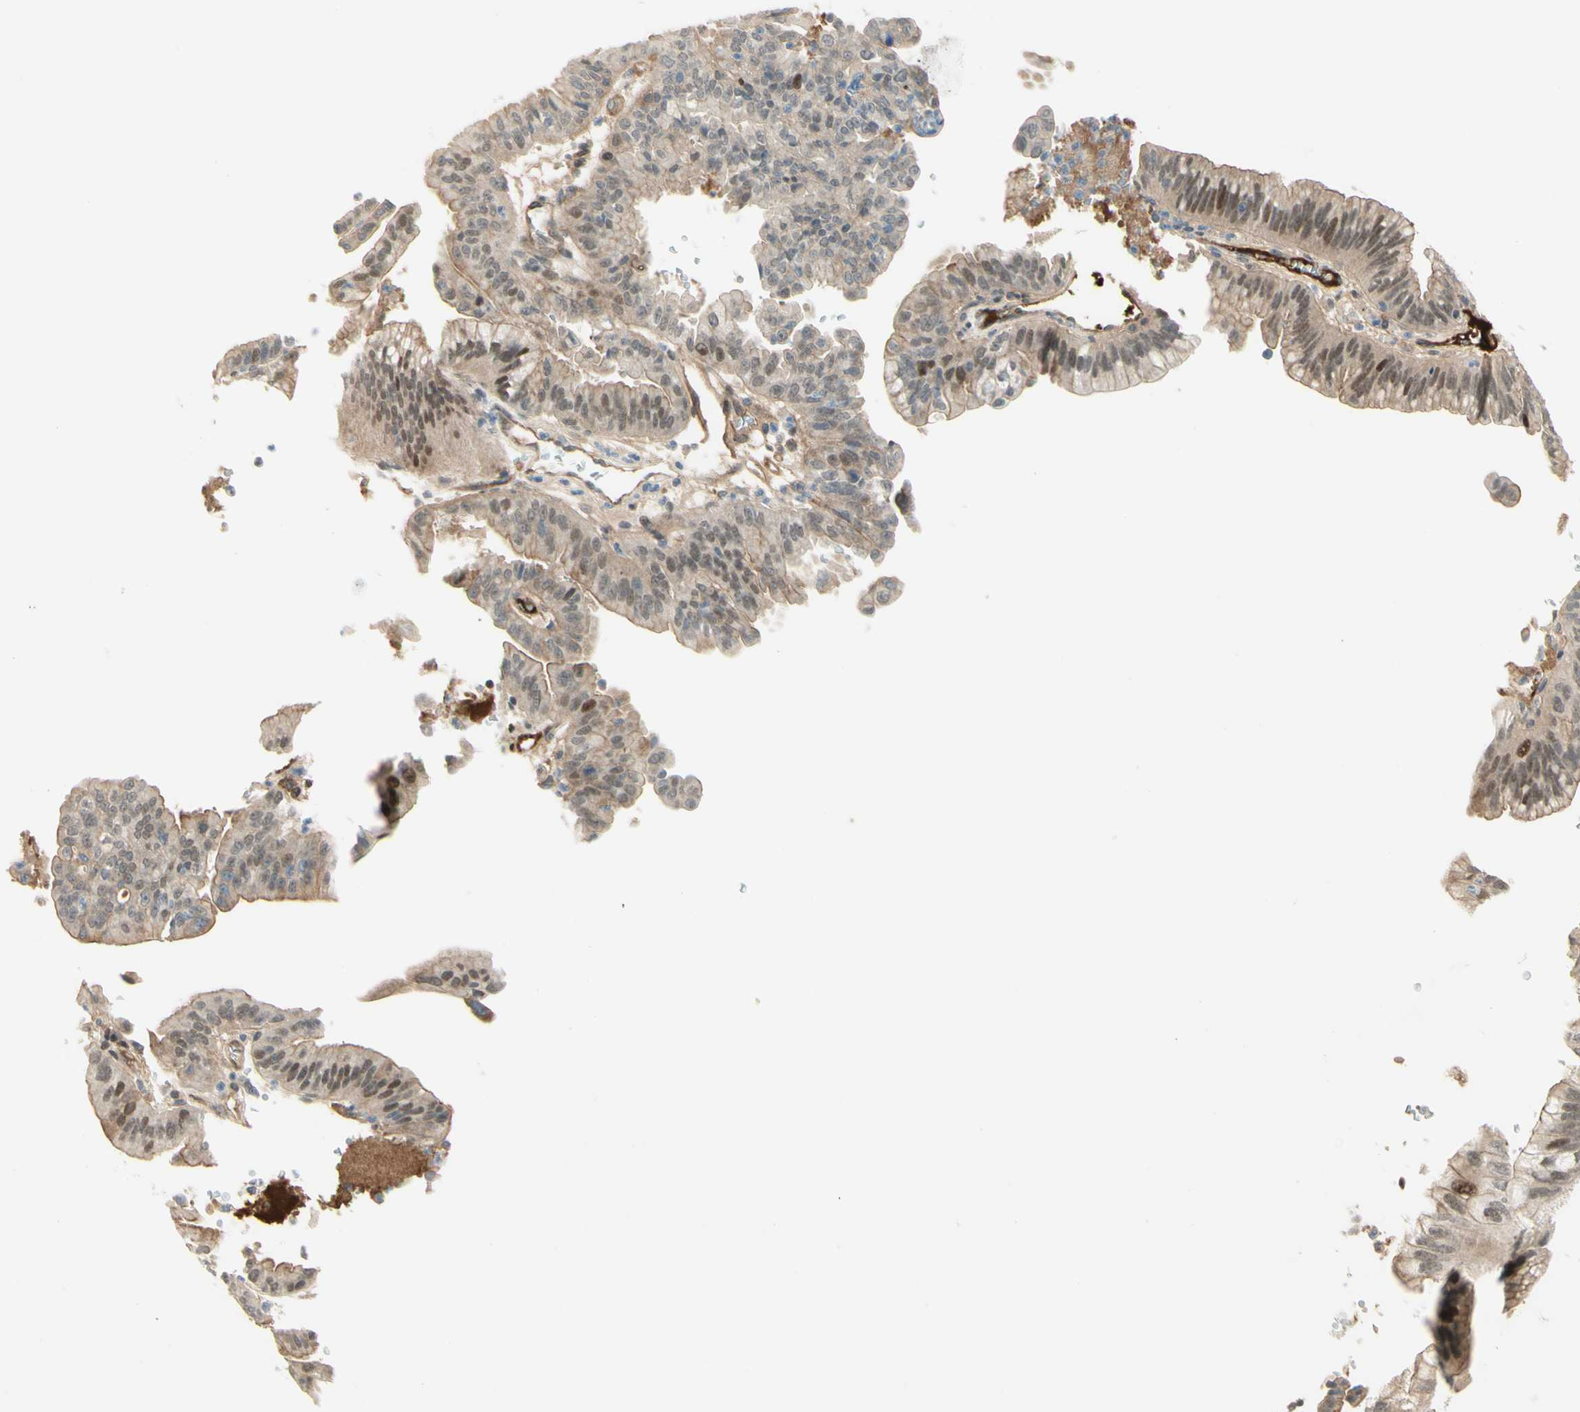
{"staining": {"intensity": "weak", "quantity": "25%-75%", "location": "cytoplasmic/membranous,nuclear"}, "tissue": "pancreatic cancer", "cell_type": "Tumor cells", "image_type": "cancer", "snomed": [{"axis": "morphology", "description": "Adenocarcinoma, NOS"}, {"axis": "topography", "description": "Pancreas"}], "caption": "Pancreatic adenocarcinoma stained with immunohistochemistry reveals weak cytoplasmic/membranous and nuclear staining in about 25%-75% of tumor cells.", "gene": "ANGPT2", "patient": {"sex": "male", "age": 70}}